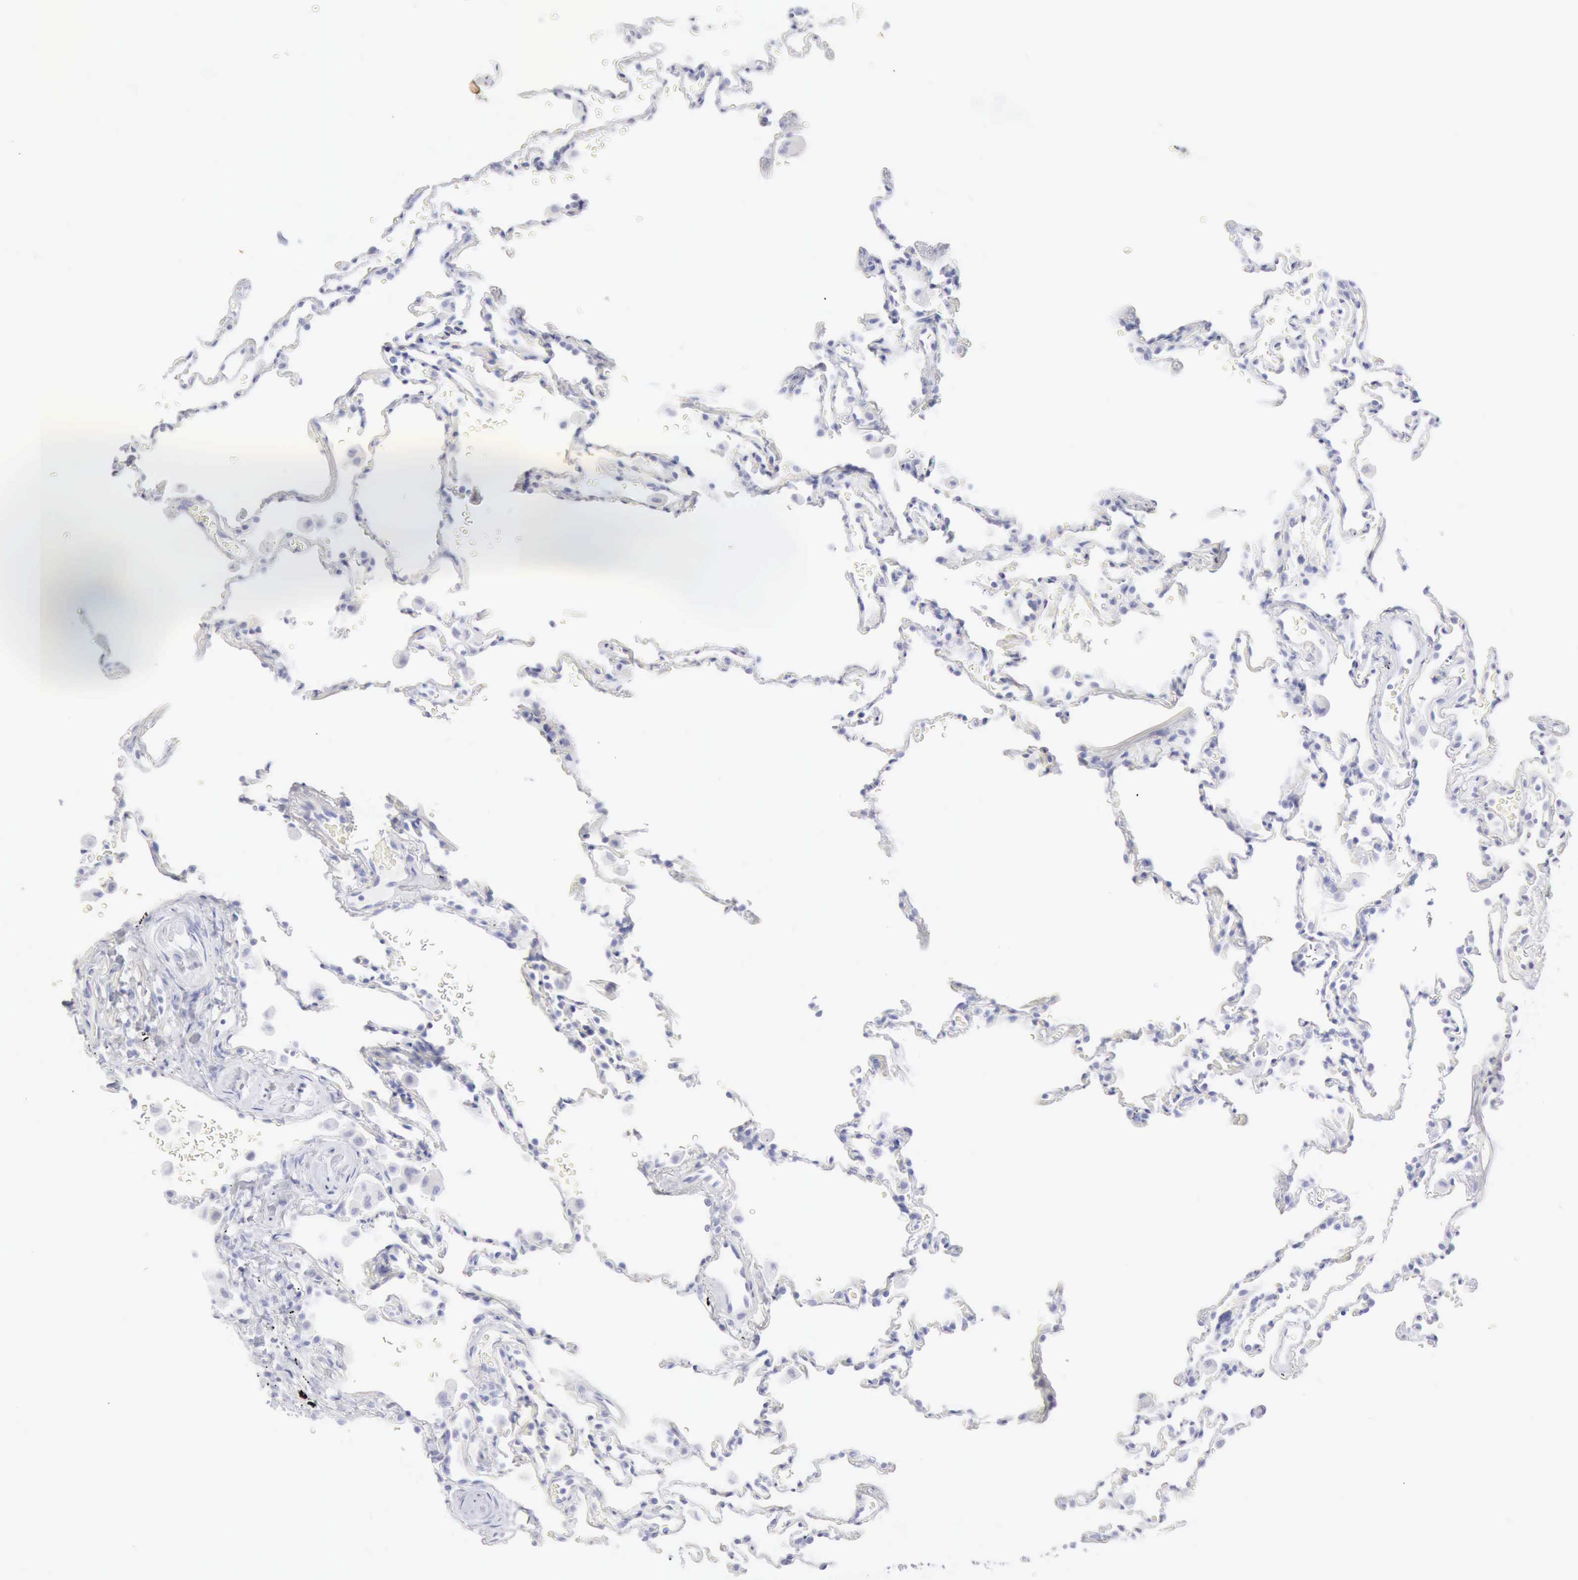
{"staining": {"intensity": "negative", "quantity": "none", "location": "none"}, "tissue": "lung", "cell_type": "Alveolar cells", "image_type": "normal", "snomed": [{"axis": "morphology", "description": "Normal tissue, NOS"}, {"axis": "topography", "description": "Lung"}], "caption": "Protein analysis of normal lung shows no significant positivity in alveolar cells. The staining is performed using DAB brown chromogen with nuclei counter-stained in using hematoxylin.", "gene": "KRT10", "patient": {"sex": "male", "age": 59}}